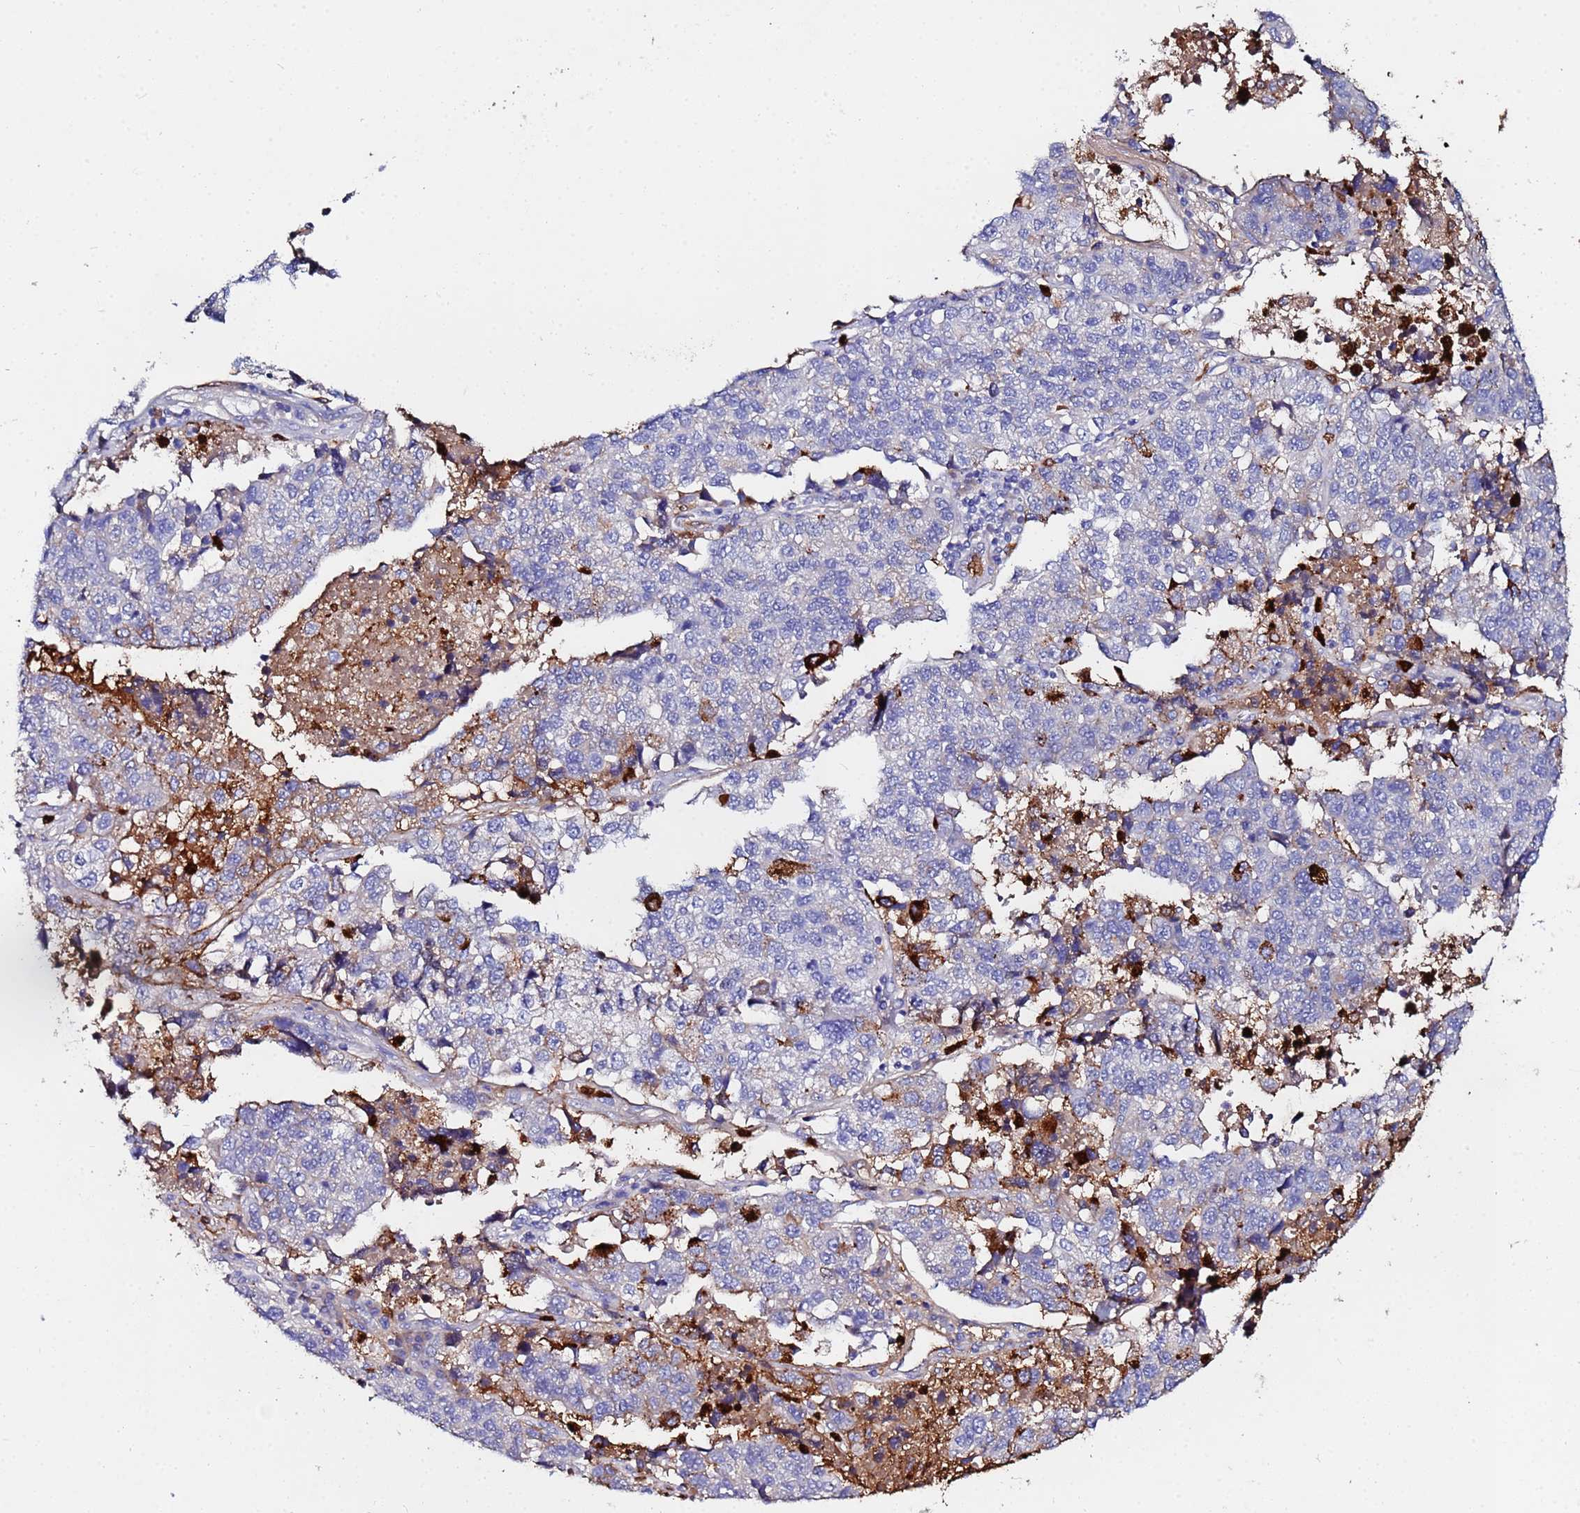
{"staining": {"intensity": "negative", "quantity": "none", "location": "none"}, "tissue": "lung cancer", "cell_type": "Tumor cells", "image_type": "cancer", "snomed": [{"axis": "morphology", "description": "Adenocarcinoma, NOS"}, {"axis": "topography", "description": "Lung"}], "caption": "A micrograph of human adenocarcinoma (lung) is negative for staining in tumor cells.", "gene": "TUBAL3", "patient": {"sex": "male", "age": 49}}